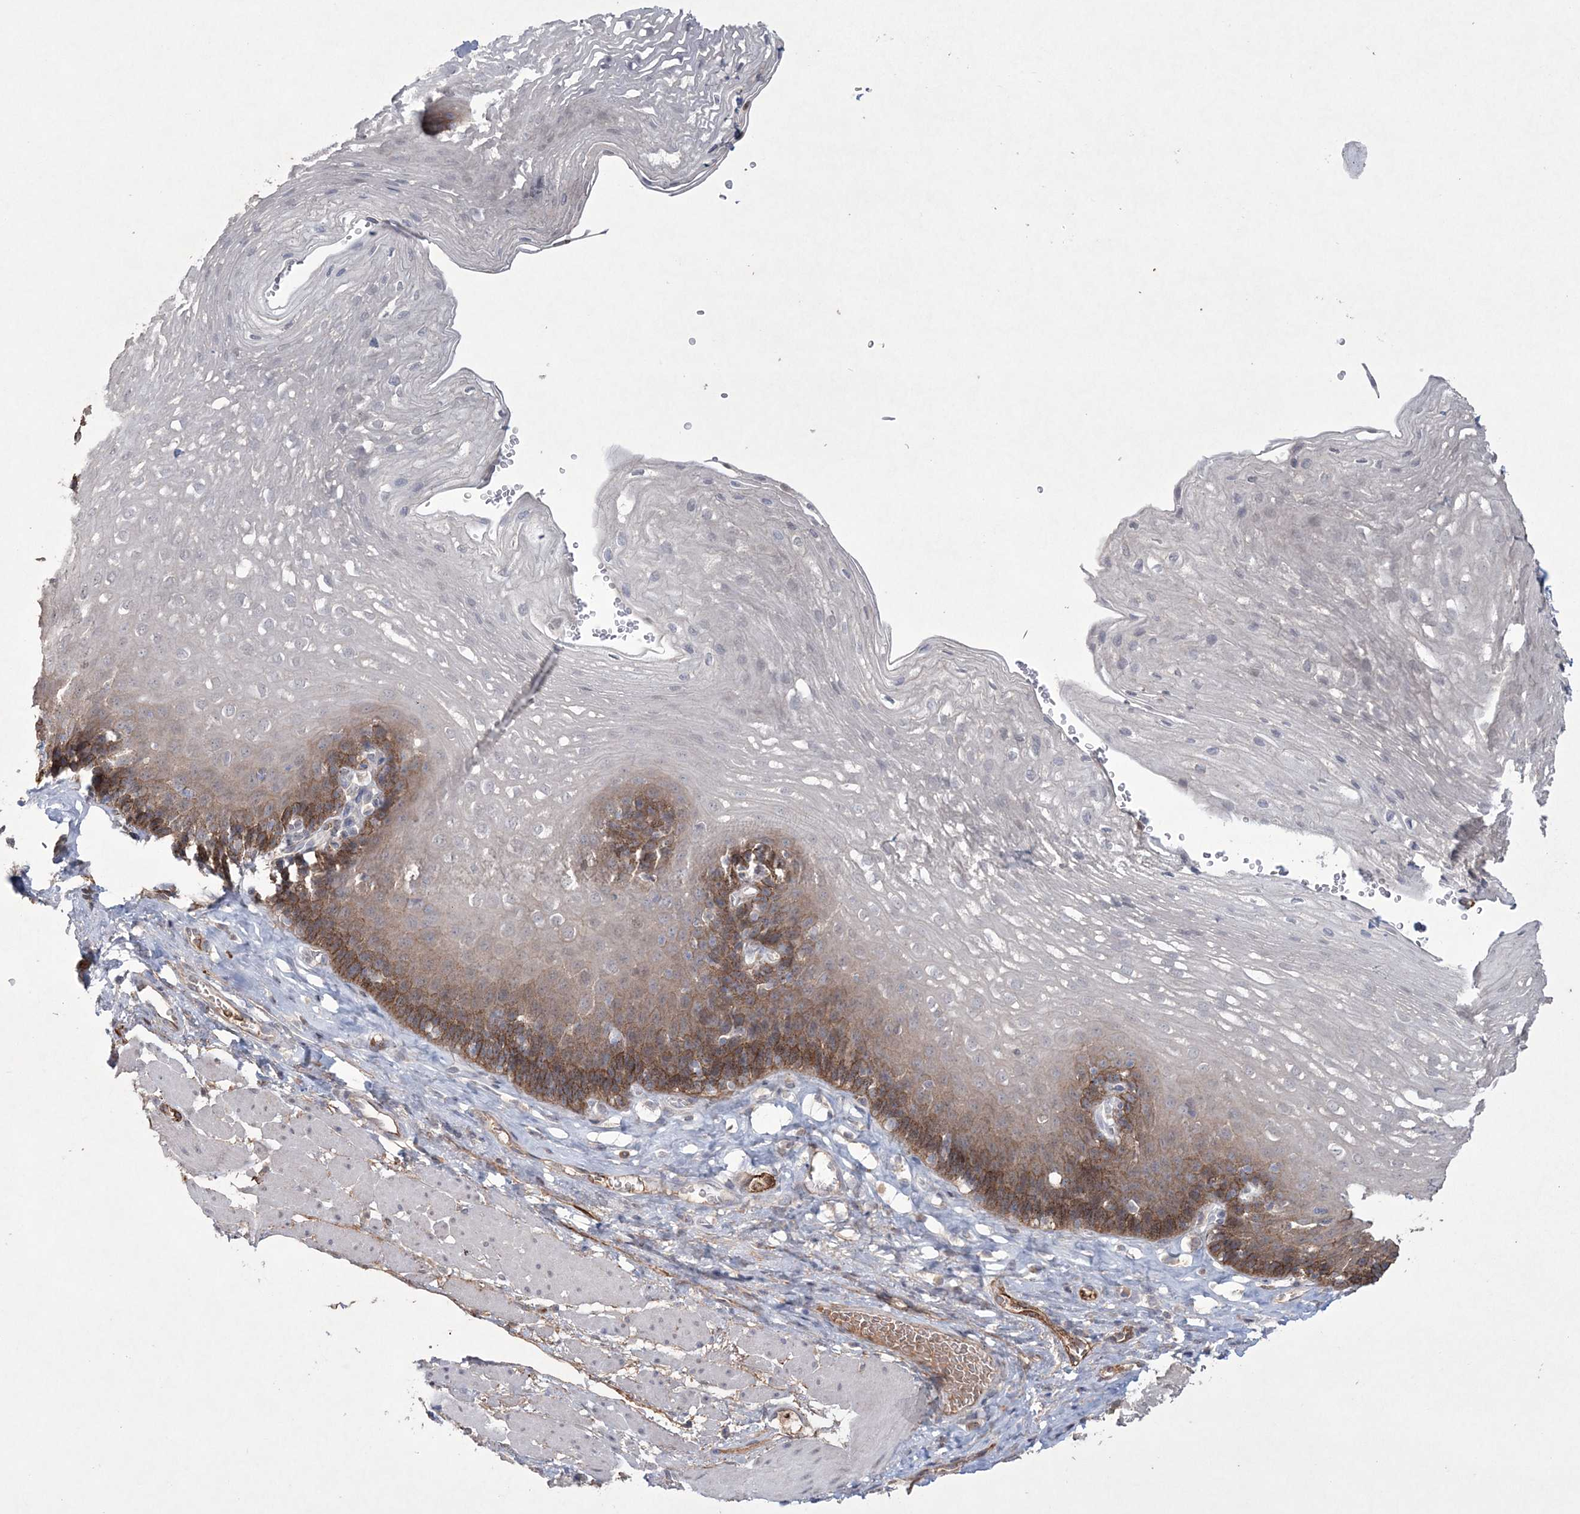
{"staining": {"intensity": "moderate", "quantity": "25%-75%", "location": "cytoplasmic/membranous"}, "tissue": "esophagus", "cell_type": "Squamous epithelial cells", "image_type": "normal", "snomed": [{"axis": "morphology", "description": "Normal tissue, NOS"}, {"axis": "topography", "description": "Esophagus"}], "caption": "Immunohistochemistry (IHC) (DAB) staining of unremarkable esophagus exhibits moderate cytoplasmic/membranous protein expression in approximately 25%-75% of squamous epithelial cells. The staining was performed using DAB, with brown indicating positive protein expression. Nuclei are stained blue with hematoxylin.", "gene": "DPCD", "patient": {"sex": "female", "age": 66}}